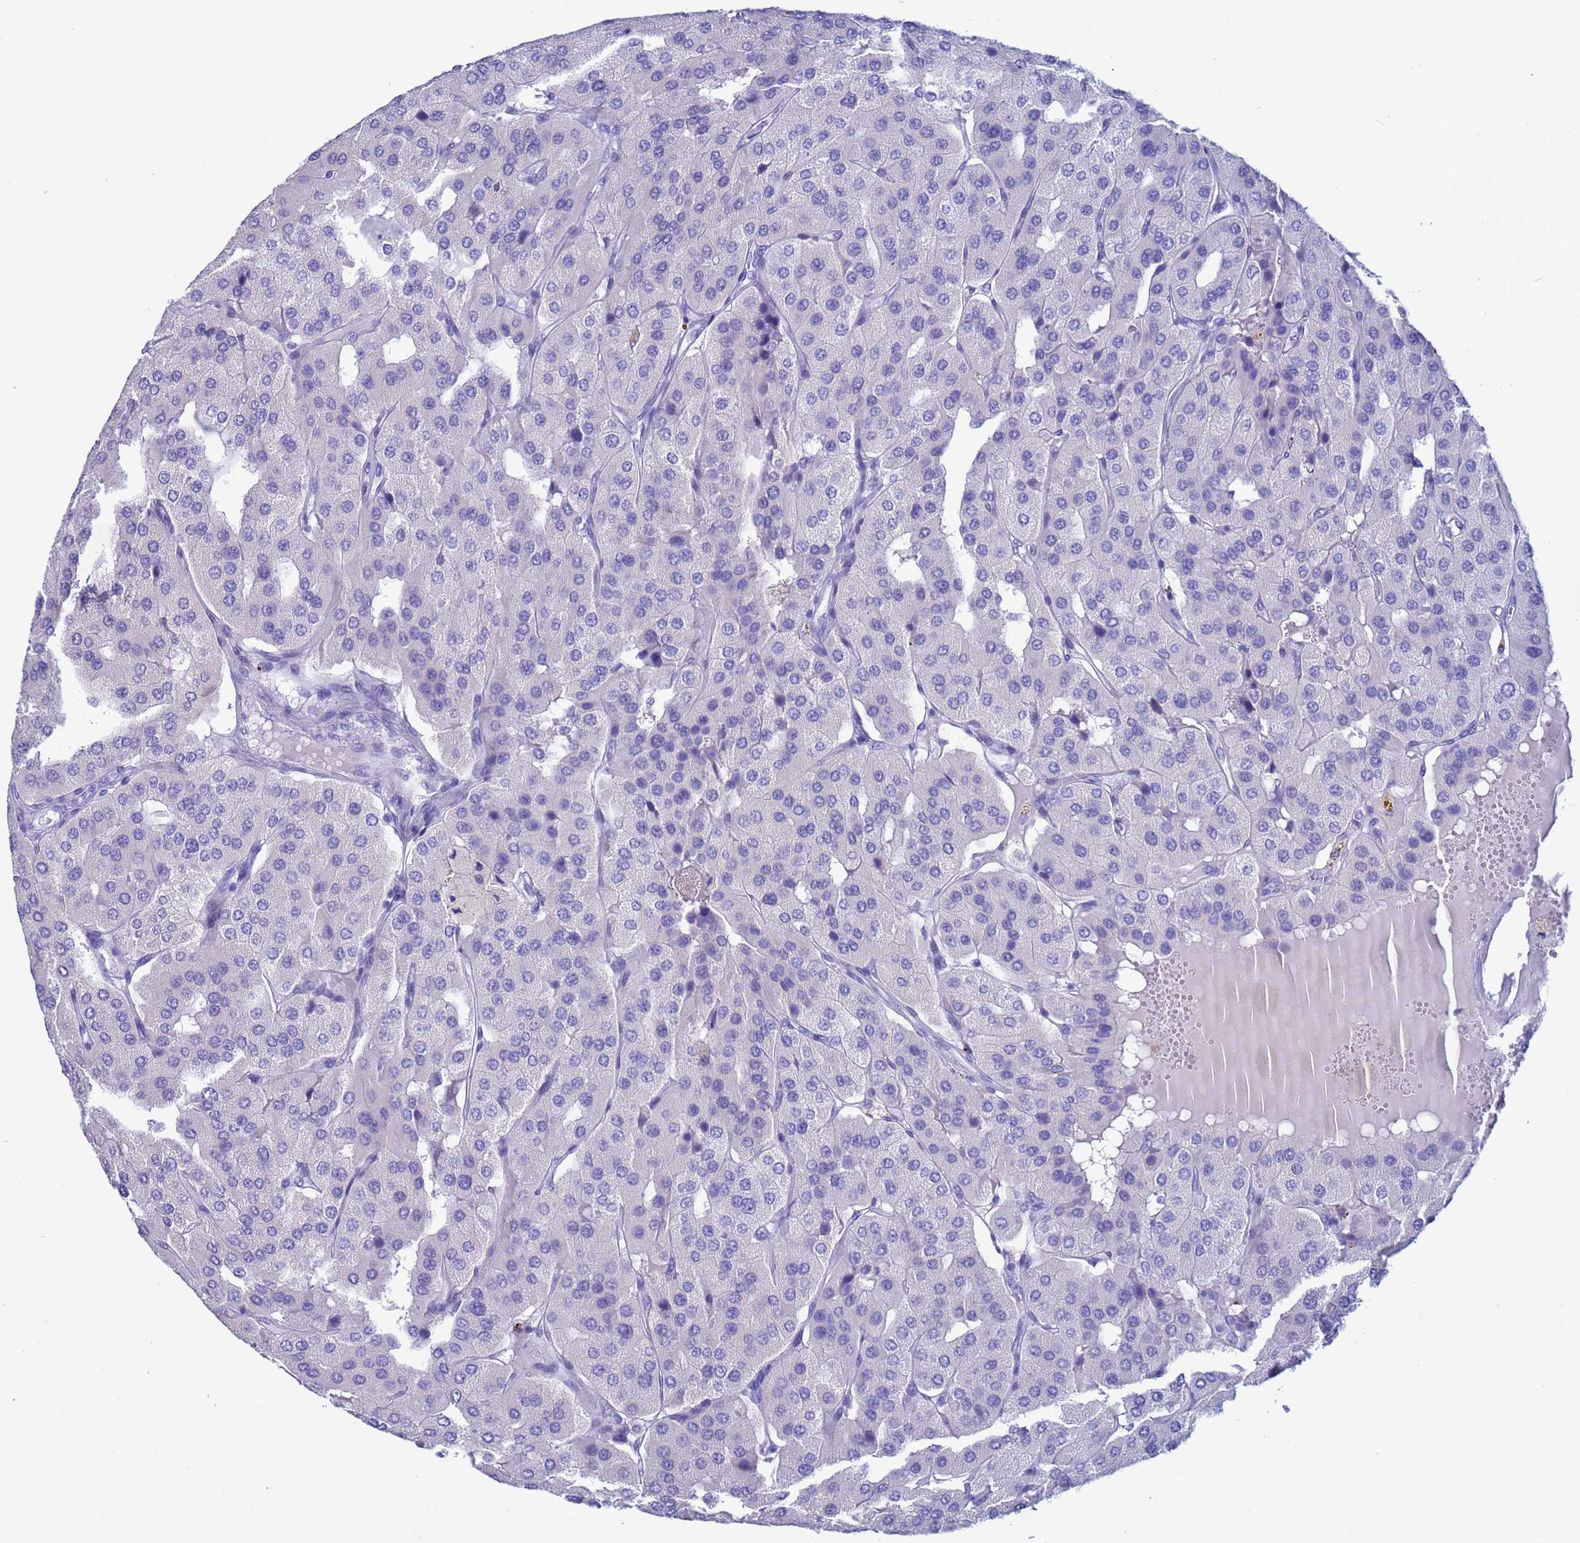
{"staining": {"intensity": "negative", "quantity": "none", "location": "none"}, "tissue": "parathyroid gland", "cell_type": "Glandular cells", "image_type": "normal", "snomed": [{"axis": "morphology", "description": "Normal tissue, NOS"}, {"axis": "morphology", "description": "Adenoma, NOS"}, {"axis": "topography", "description": "Parathyroid gland"}], "caption": "IHC of unremarkable human parathyroid gland reveals no positivity in glandular cells.", "gene": "AKR1C2", "patient": {"sex": "female", "age": 86}}